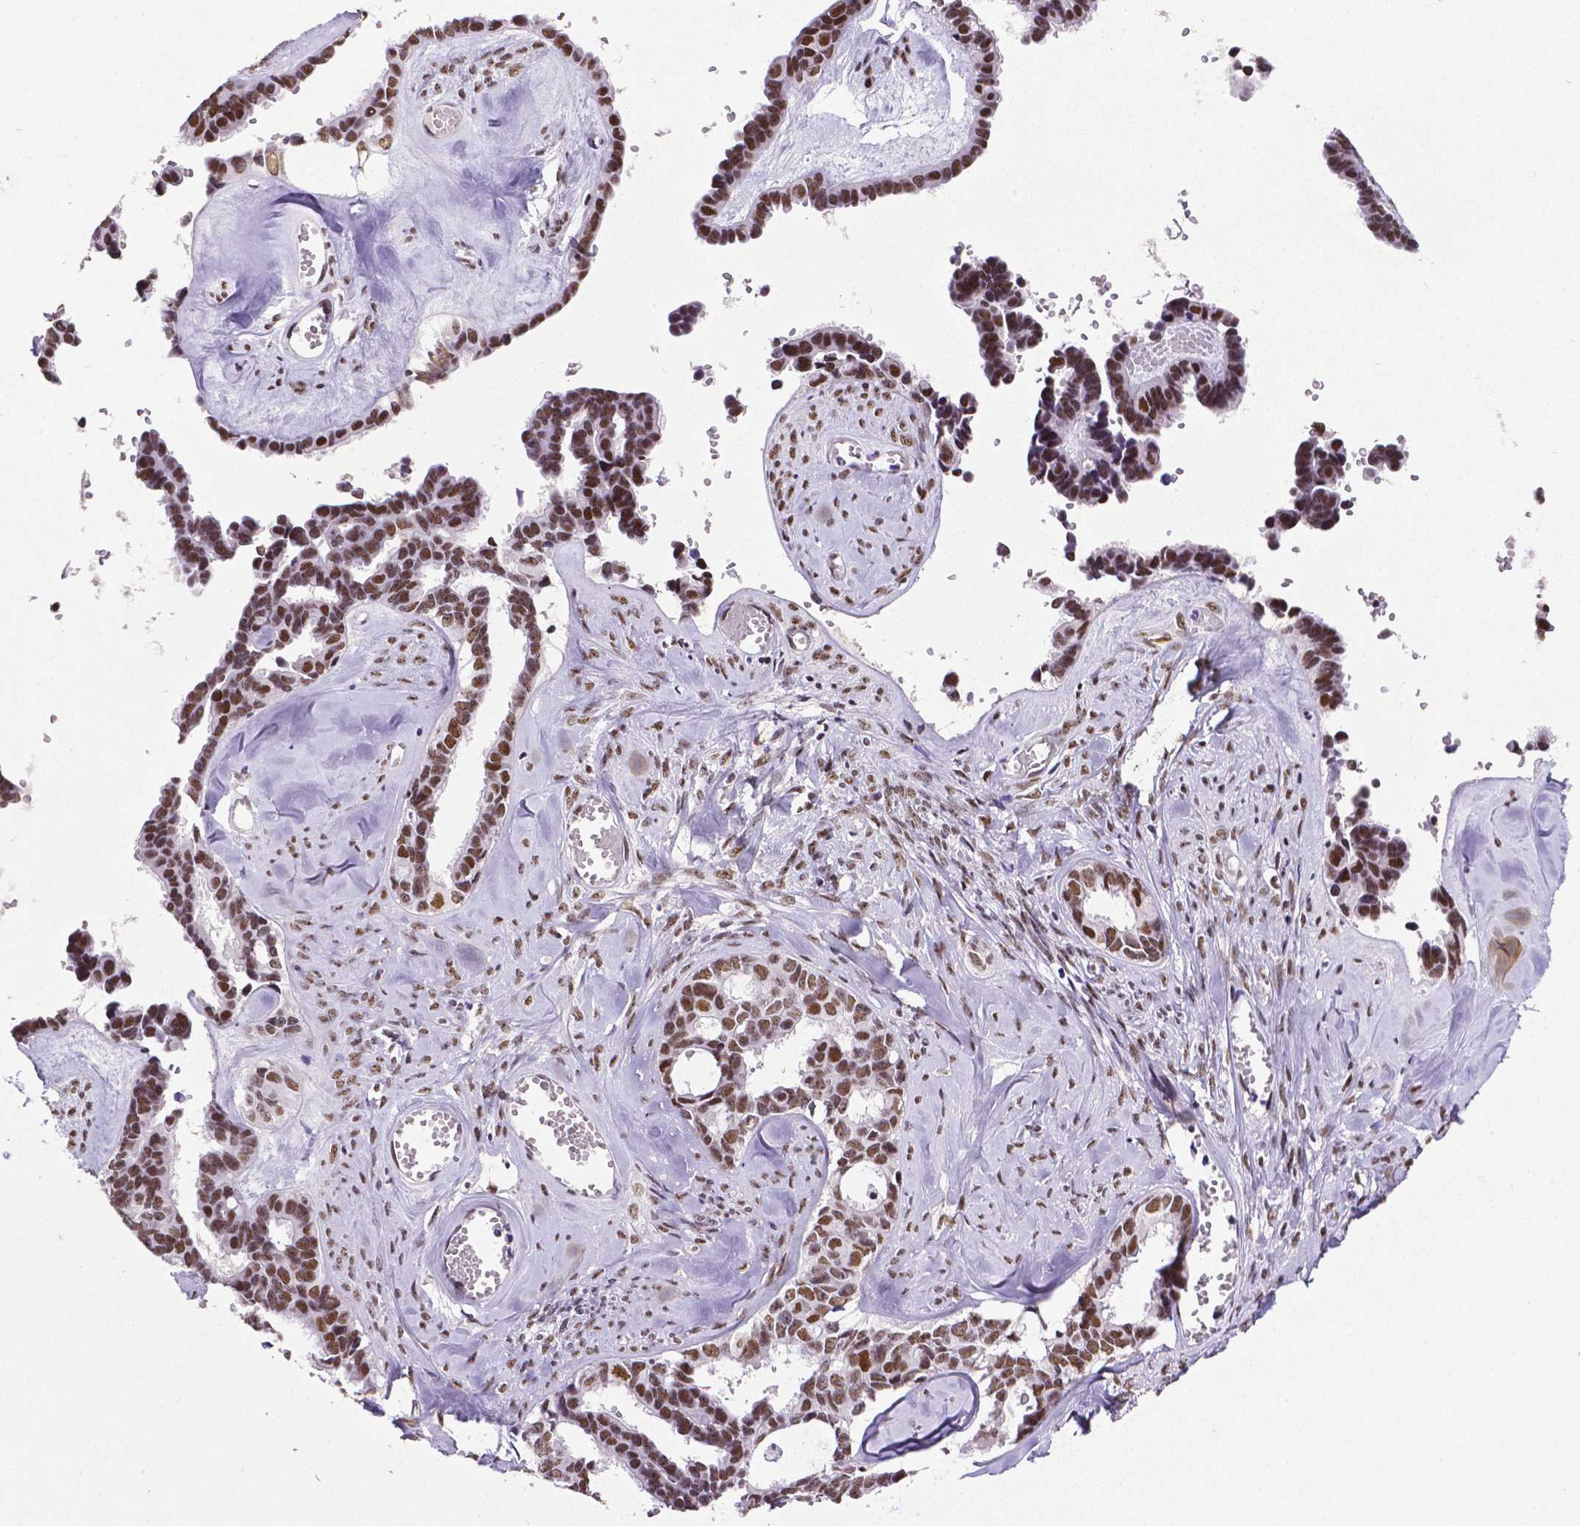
{"staining": {"intensity": "moderate", "quantity": ">75%", "location": "nuclear"}, "tissue": "ovarian cancer", "cell_type": "Tumor cells", "image_type": "cancer", "snomed": [{"axis": "morphology", "description": "Cystadenocarcinoma, serous, NOS"}, {"axis": "topography", "description": "Ovary"}], "caption": "IHC photomicrograph of neoplastic tissue: ovarian cancer (serous cystadenocarcinoma) stained using IHC exhibits medium levels of moderate protein expression localized specifically in the nuclear of tumor cells, appearing as a nuclear brown color.", "gene": "REST", "patient": {"sex": "female", "age": 69}}